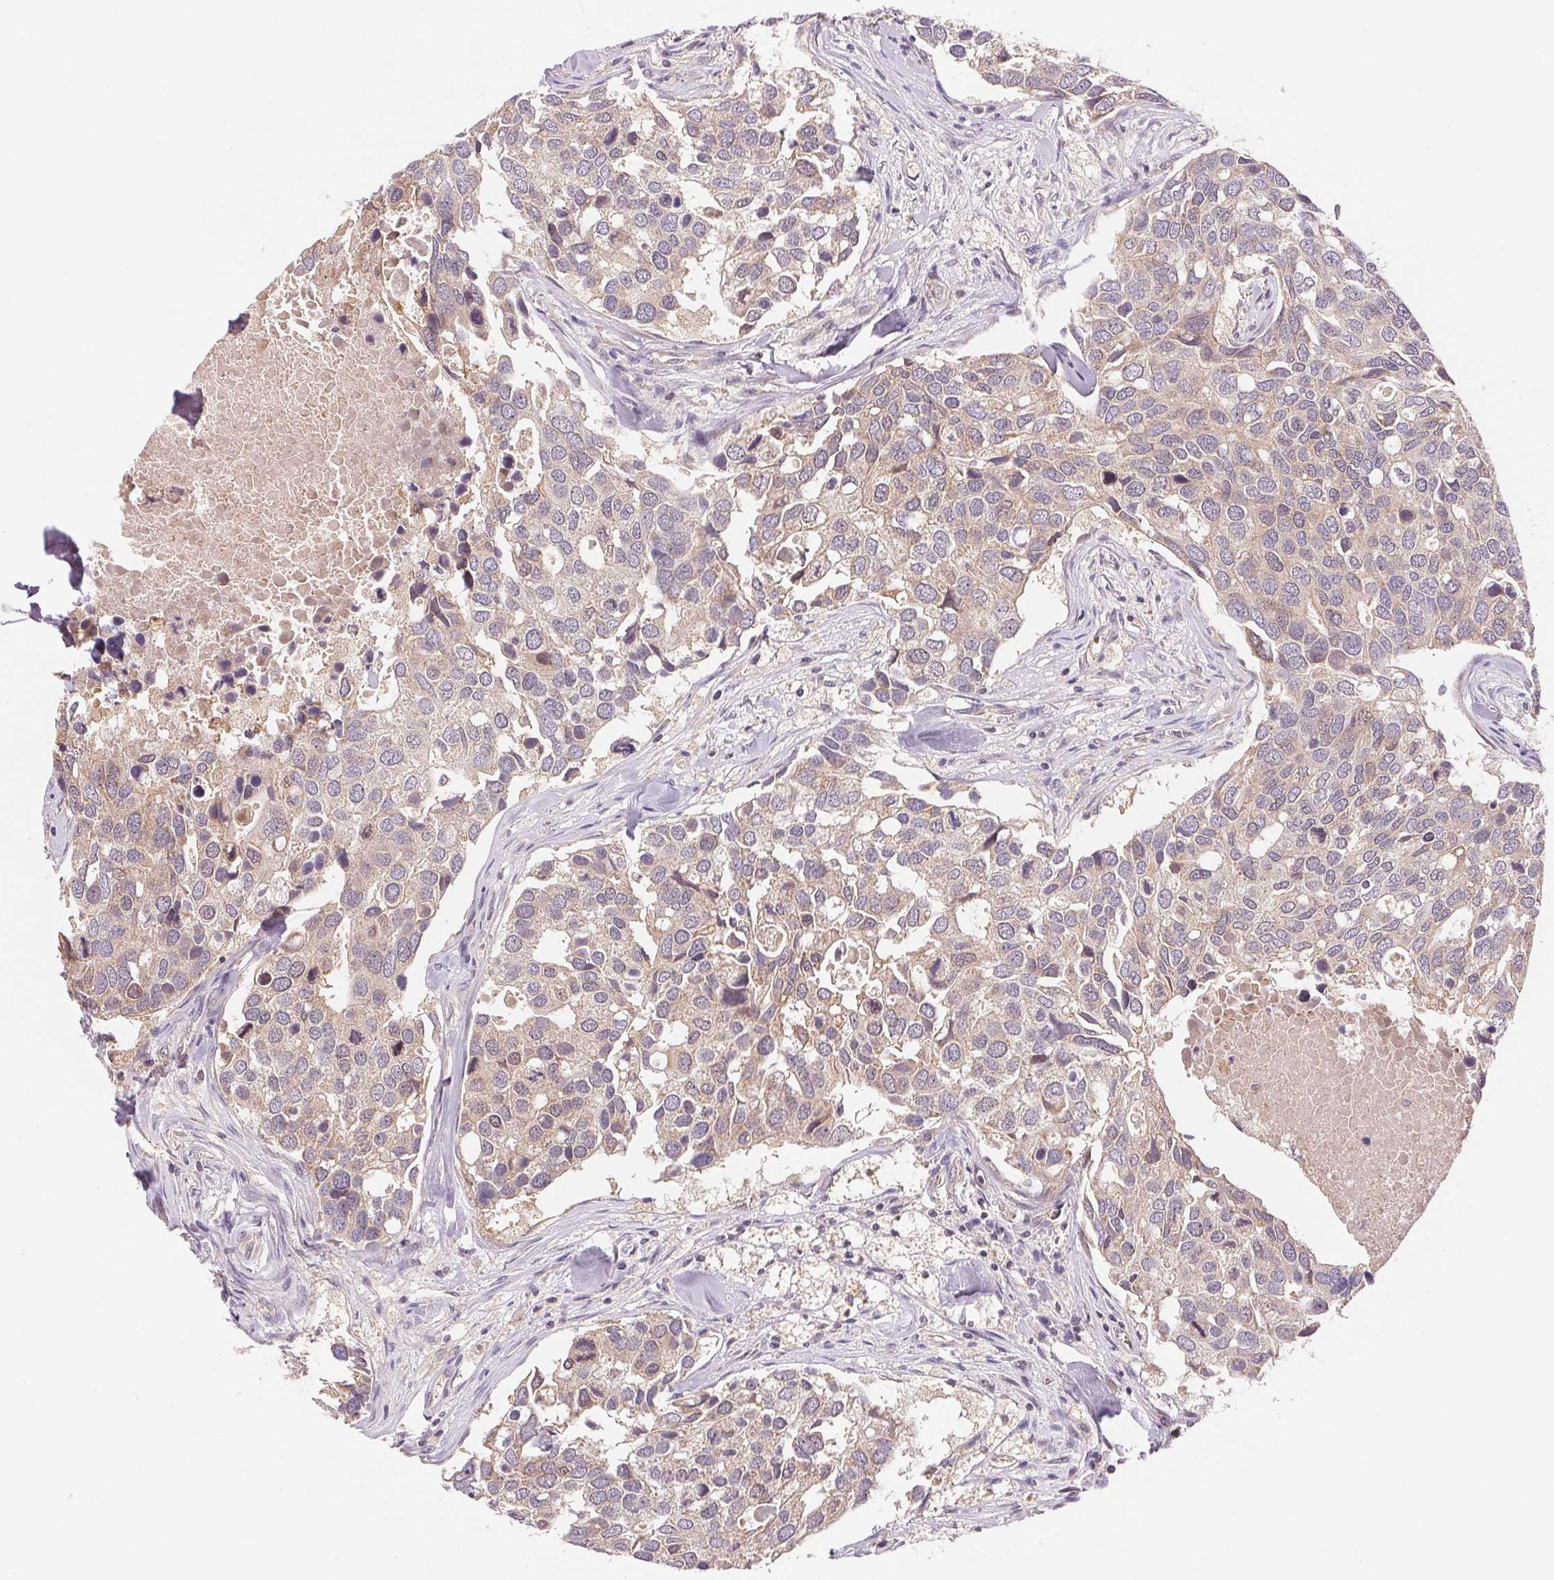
{"staining": {"intensity": "weak", "quantity": "<25%", "location": "cytoplasmic/membranous"}, "tissue": "breast cancer", "cell_type": "Tumor cells", "image_type": "cancer", "snomed": [{"axis": "morphology", "description": "Duct carcinoma"}, {"axis": "topography", "description": "Breast"}], "caption": "Tumor cells show no significant protein positivity in breast infiltrating ductal carcinoma. The staining is performed using DAB brown chromogen with nuclei counter-stained in using hematoxylin.", "gene": "BNIP5", "patient": {"sex": "female", "age": 83}}